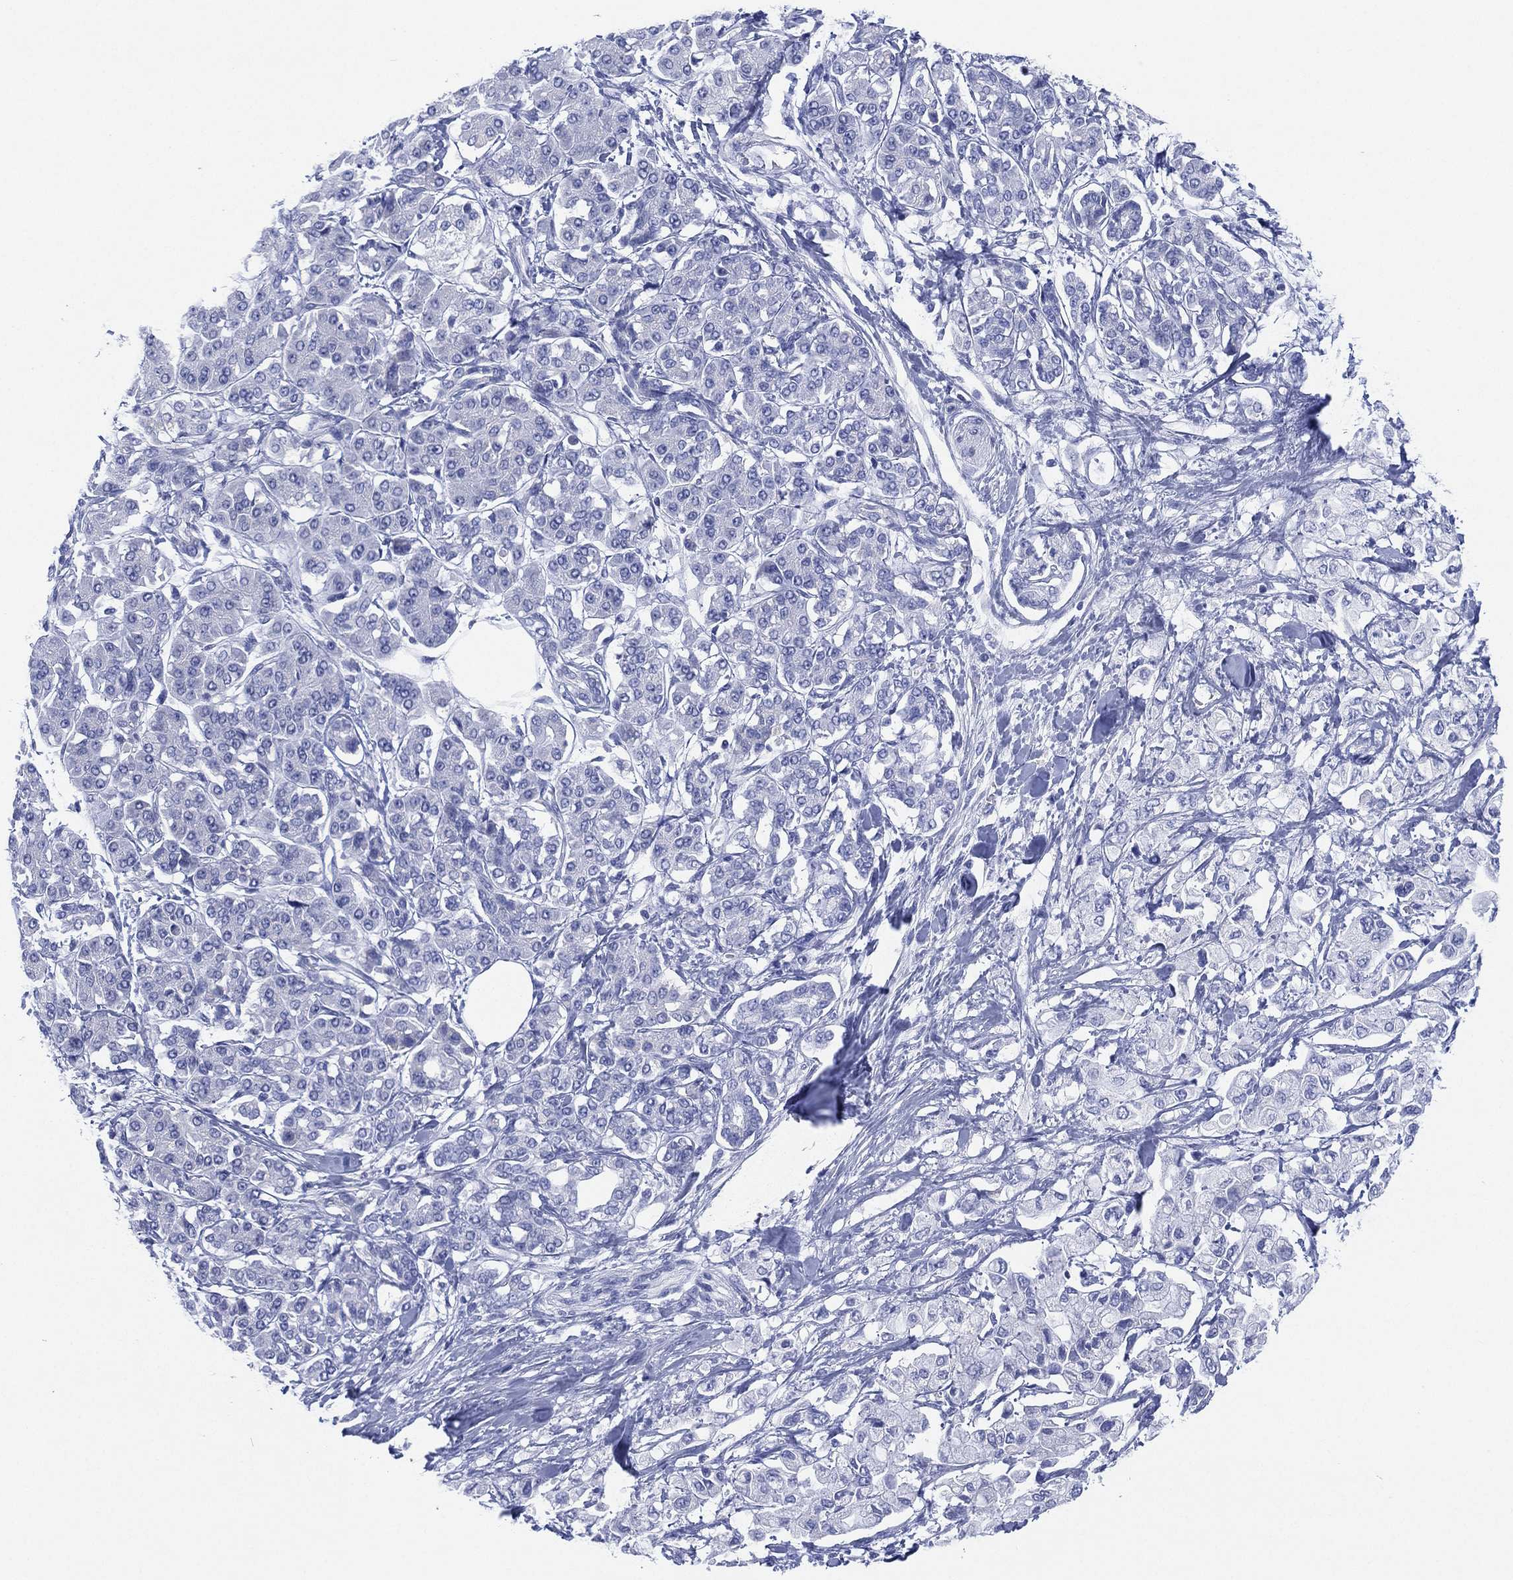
{"staining": {"intensity": "negative", "quantity": "none", "location": "none"}, "tissue": "pancreatic cancer", "cell_type": "Tumor cells", "image_type": "cancer", "snomed": [{"axis": "morphology", "description": "Adenocarcinoma, NOS"}, {"axis": "topography", "description": "Pancreas"}], "caption": "DAB immunohistochemical staining of human pancreatic cancer displays no significant expression in tumor cells. (Immunohistochemistry, brightfield microscopy, high magnification).", "gene": "SLC9C2", "patient": {"sex": "female", "age": 56}}